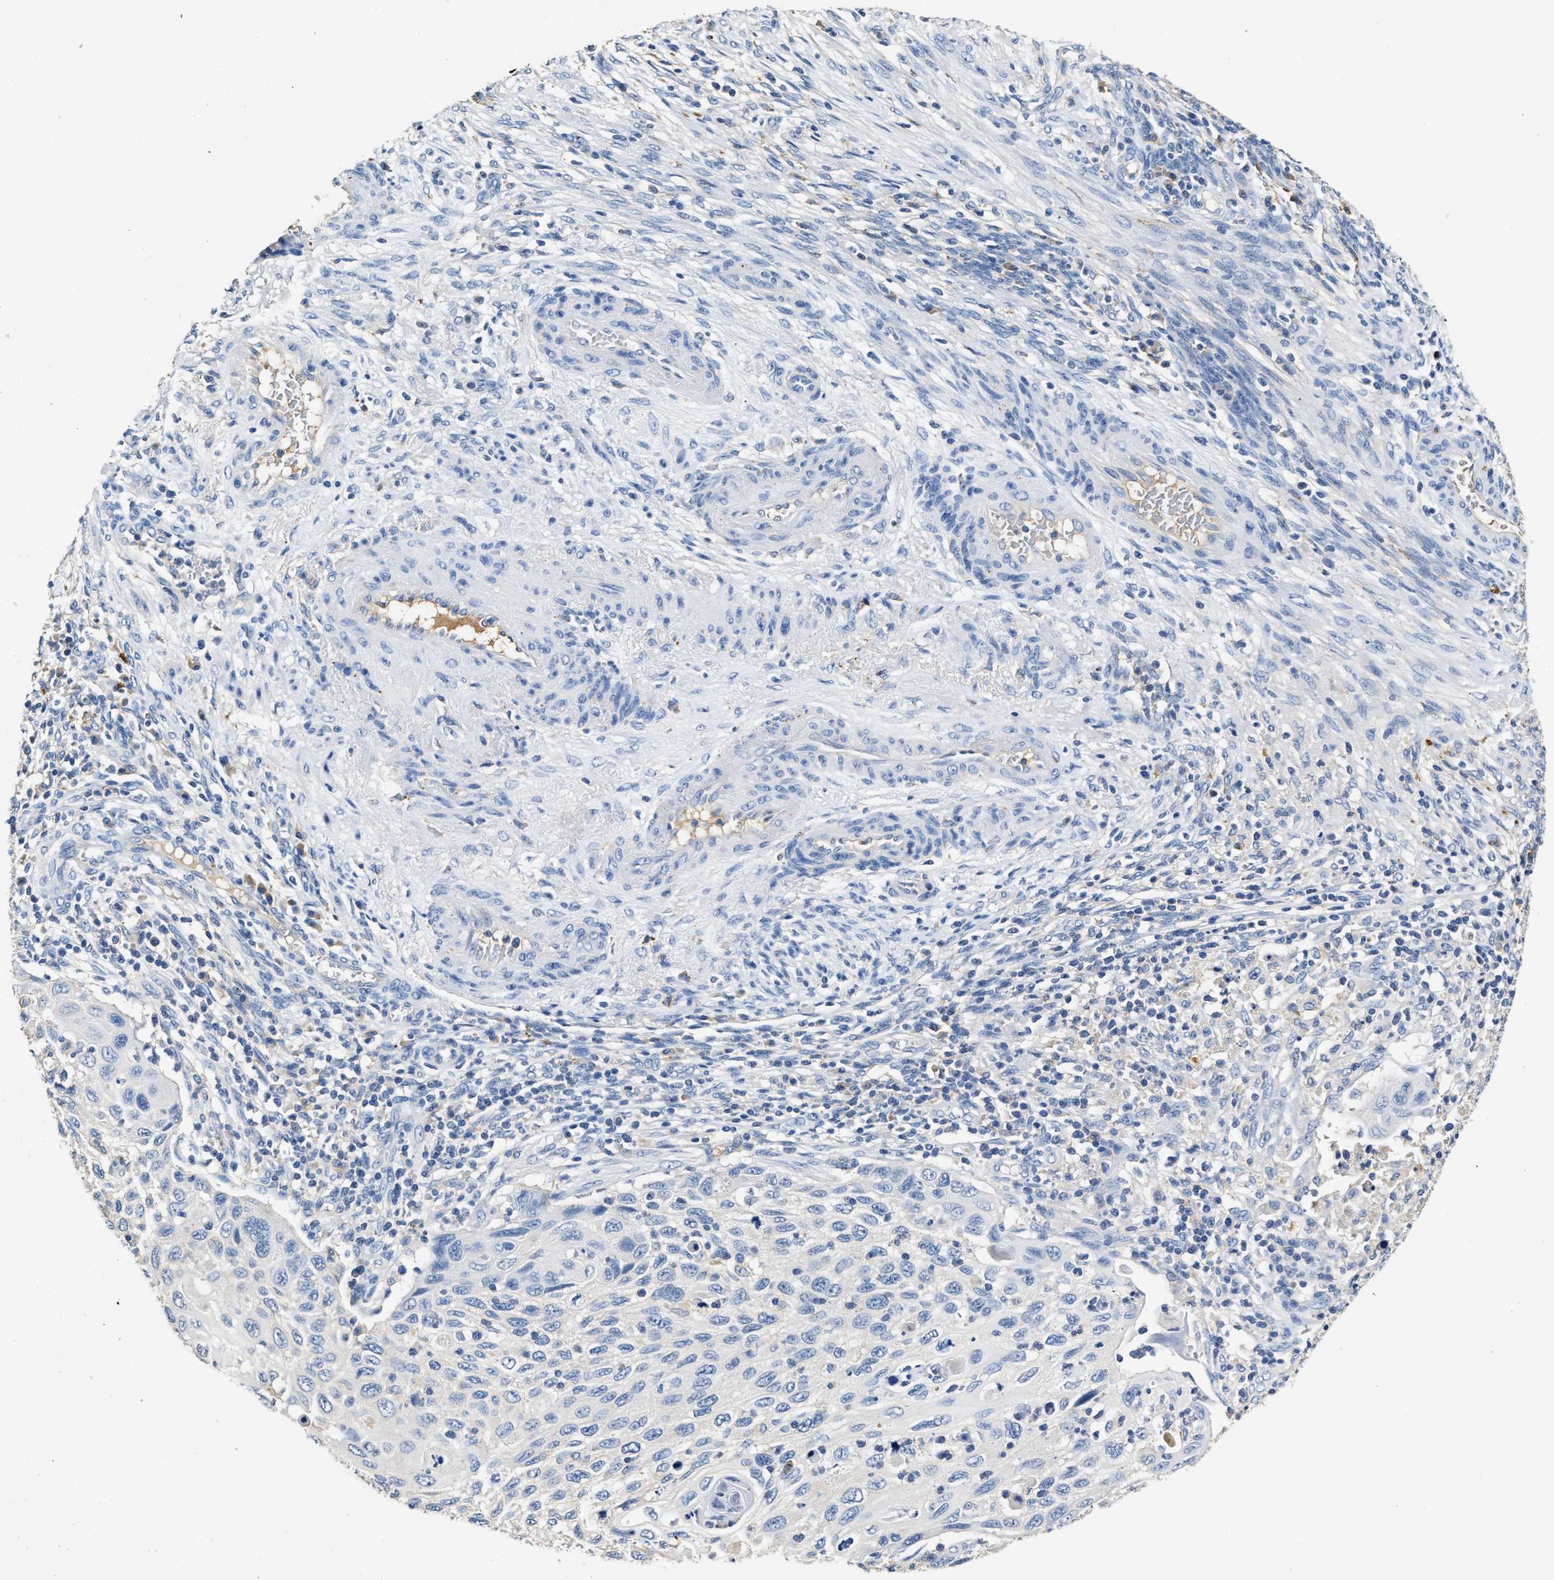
{"staining": {"intensity": "negative", "quantity": "none", "location": "none"}, "tissue": "cervical cancer", "cell_type": "Tumor cells", "image_type": "cancer", "snomed": [{"axis": "morphology", "description": "Squamous cell carcinoma, NOS"}, {"axis": "topography", "description": "Cervix"}], "caption": "Protein analysis of squamous cell carcinoma (cervical) reveals no significant staining in tumor cells.", "gene": "SLCO2B1", "patient": {"sex": "female", "age": 70}}